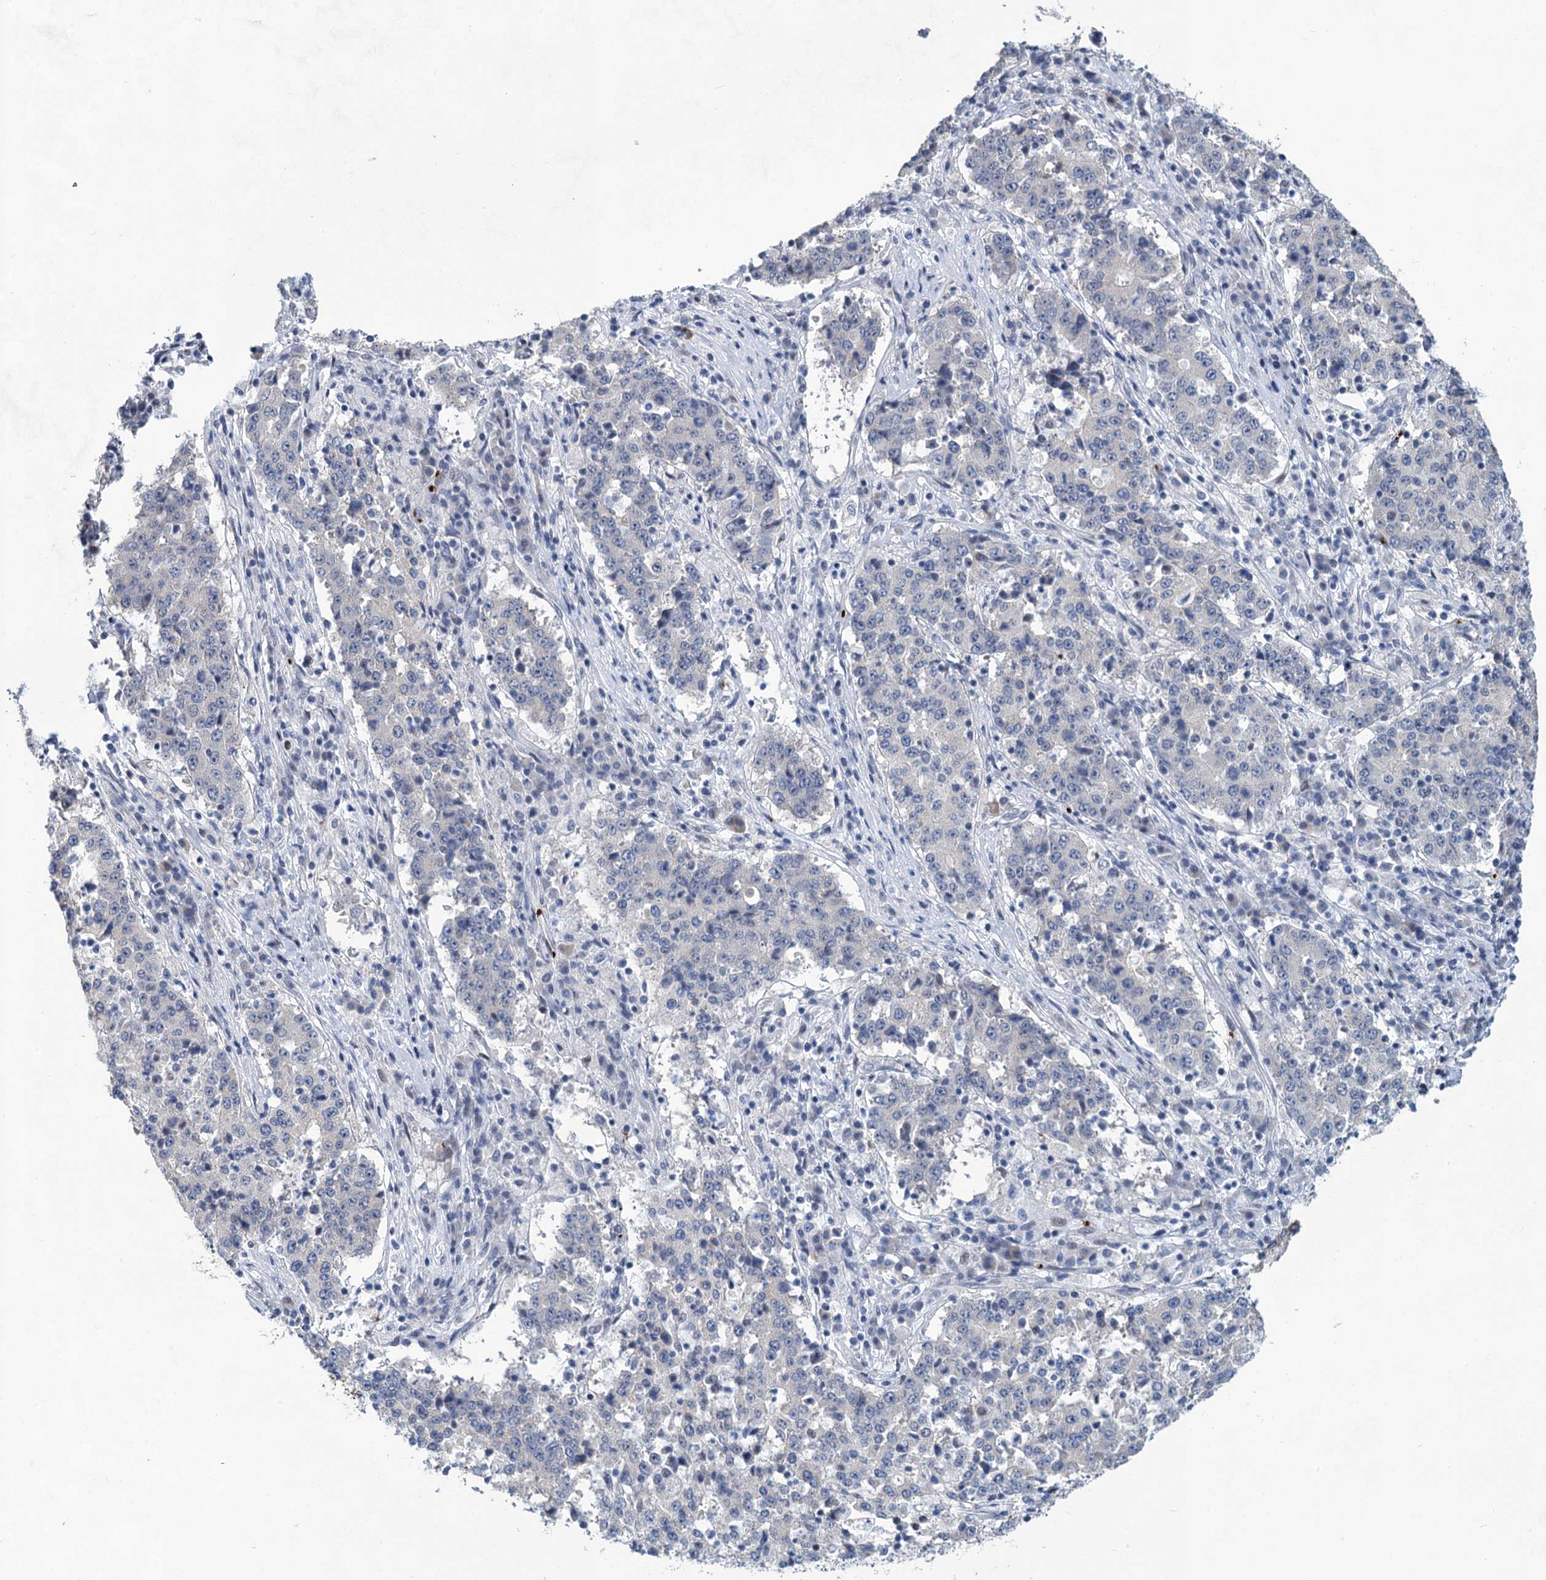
{"staining": {"intensity": "negative", "quantity": "none", "location": "none"}, "tissue": "stomach cancer", "cell_type": "Tumor cells", "image_type": "cancer", "snomed": [{"axis": "morphology", "description": "Adenocarcinoma, NOS"}, {"axis": "topography", "description": "Stomach"}], "caption": "Immunohistochemistry (IHC) of stomach adenocarcinoma displays no expression in tumor cells.", "gene": "MON2", "patient": {"sex": "male", "age": 59}}